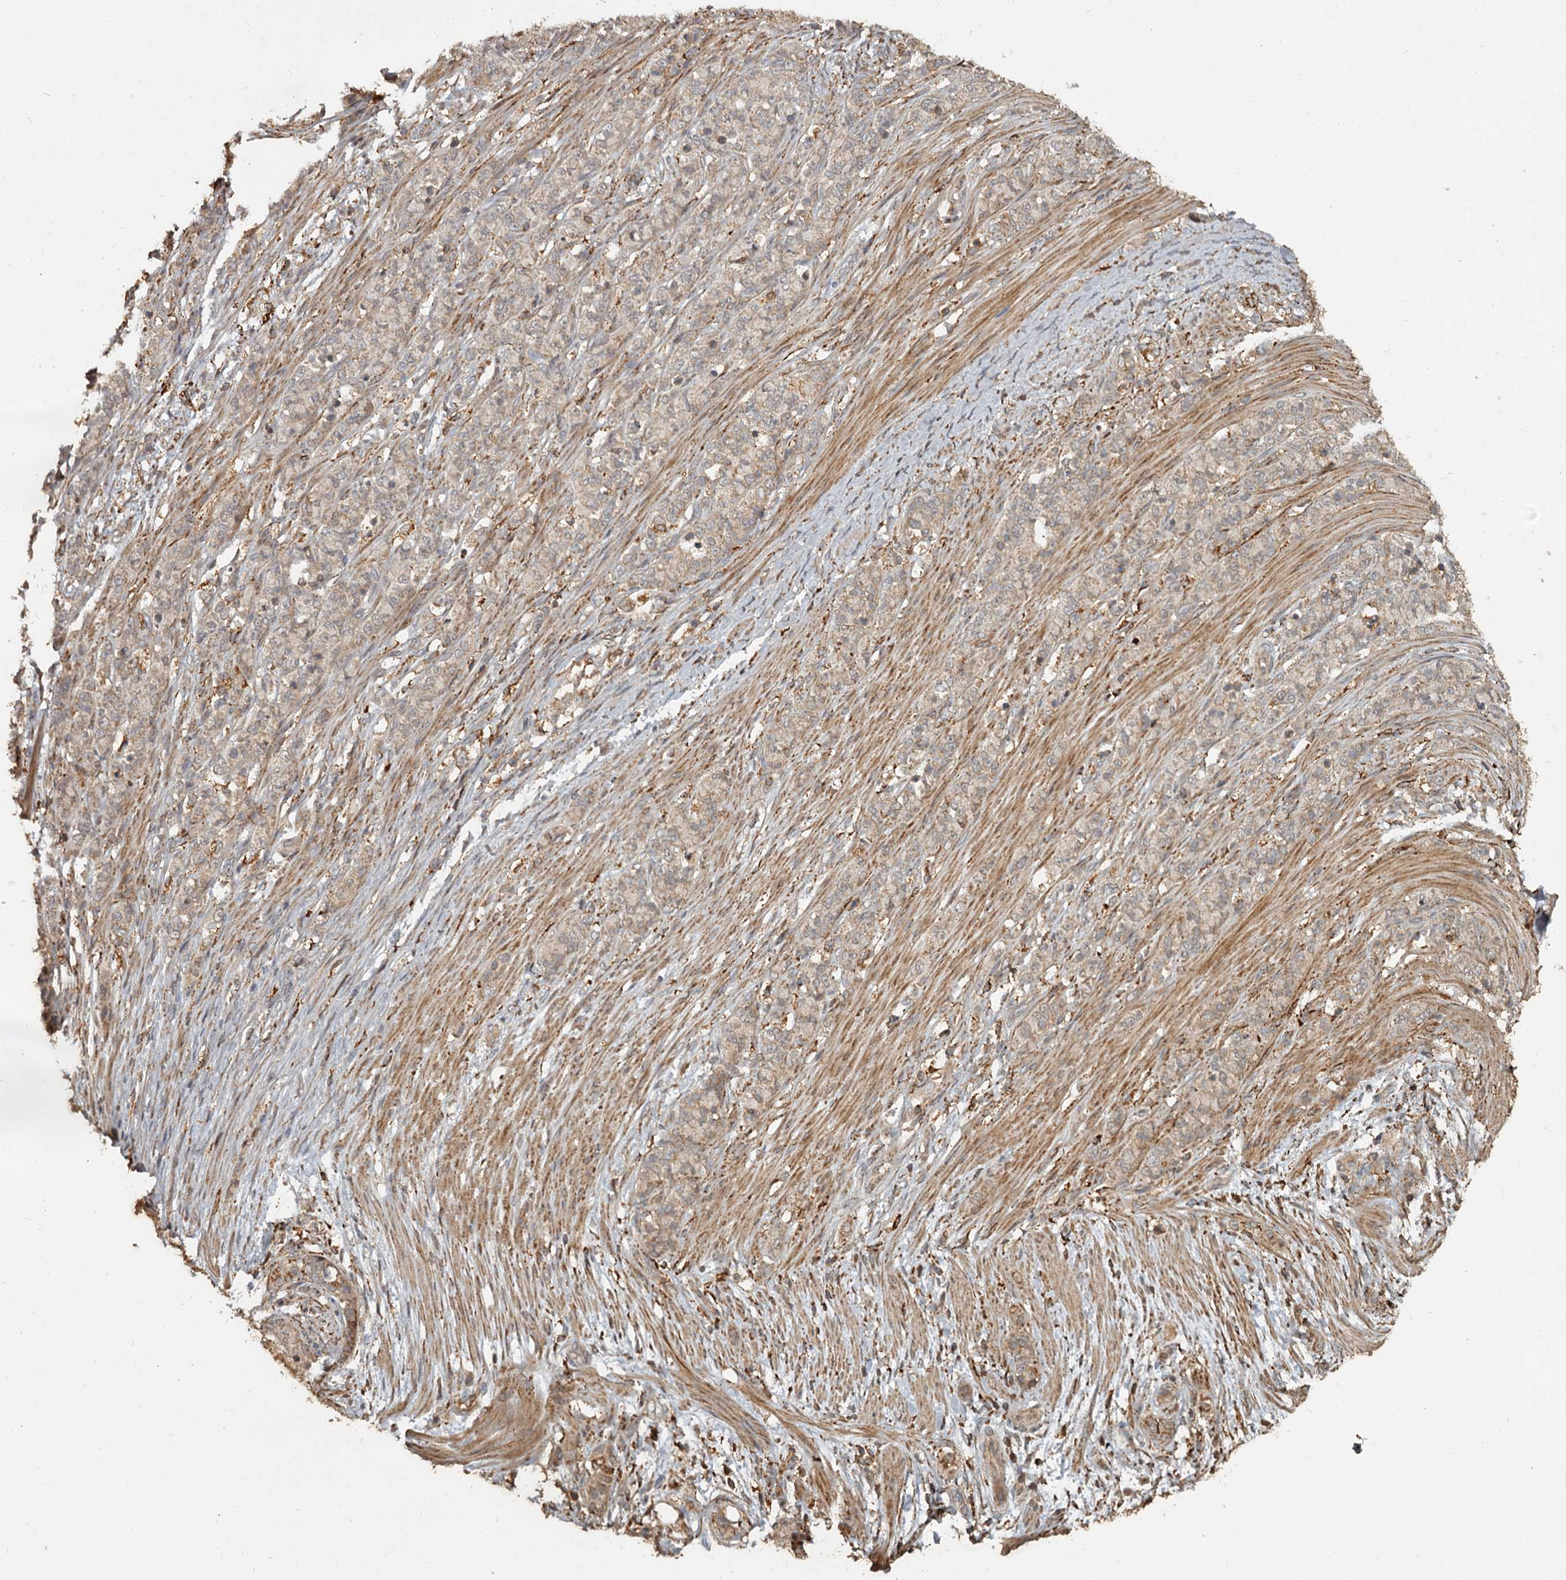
{"staining": {"intensity": "negative", "quantity": "none", "location": "none"}, "tissue": "stomach cancer", "cell_type": "Tumor cells", "image_type": "cancer", "snomed": [{"axis": "morphology", "description": "Adenocarcinoma, NOS"}, {"axis": "topography", "description": "Stomach"}], "caption": "Immunohistochemical staining of adenocarcinoma (stomach) exhibits no significant expression in tumor cells.", "gene": "FAXC", "patient": {"sex": "female", "age": 79}}